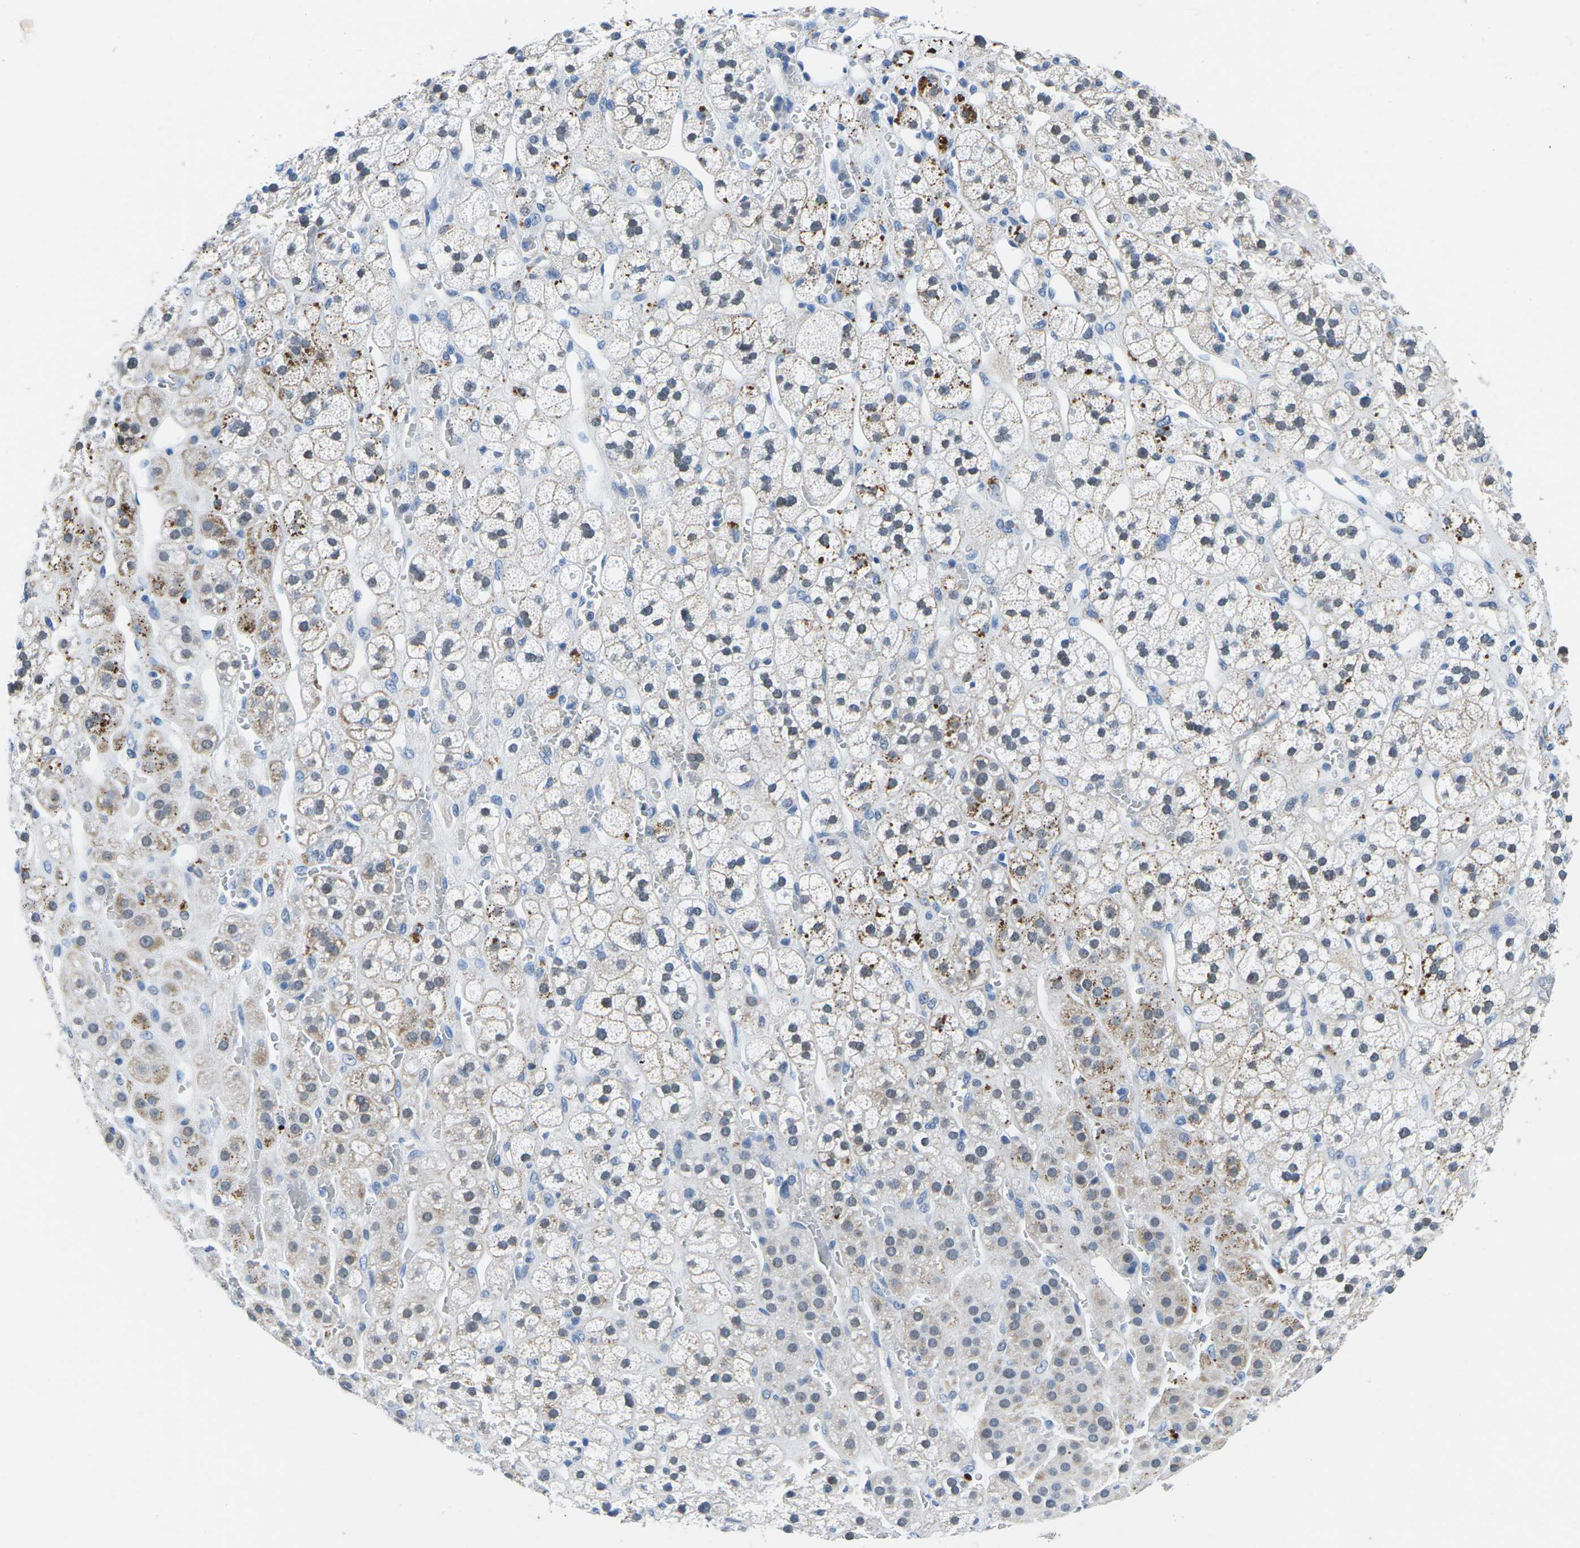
{"staining": {"intensity": "moderate", "quantity": "<25%", "location": "cytoplasmic/membranous"}, "tissue": "adrenal gland", "cell_type": "Glandular cells", "image_type": "normal", "snomed": [{"axis": "morphology", "description": "Normal tissue, NOS"}, {"axis": "topography", "description": "Adrenal gland"}], "caption": "Protein expression analysis of unremarkable adrenal gland shows moderate cytoplasmic/membranous expression in about <25% of glandular cells.", "gene": "TM6SF1", "patient": {"sex": "male", "age": 56}}